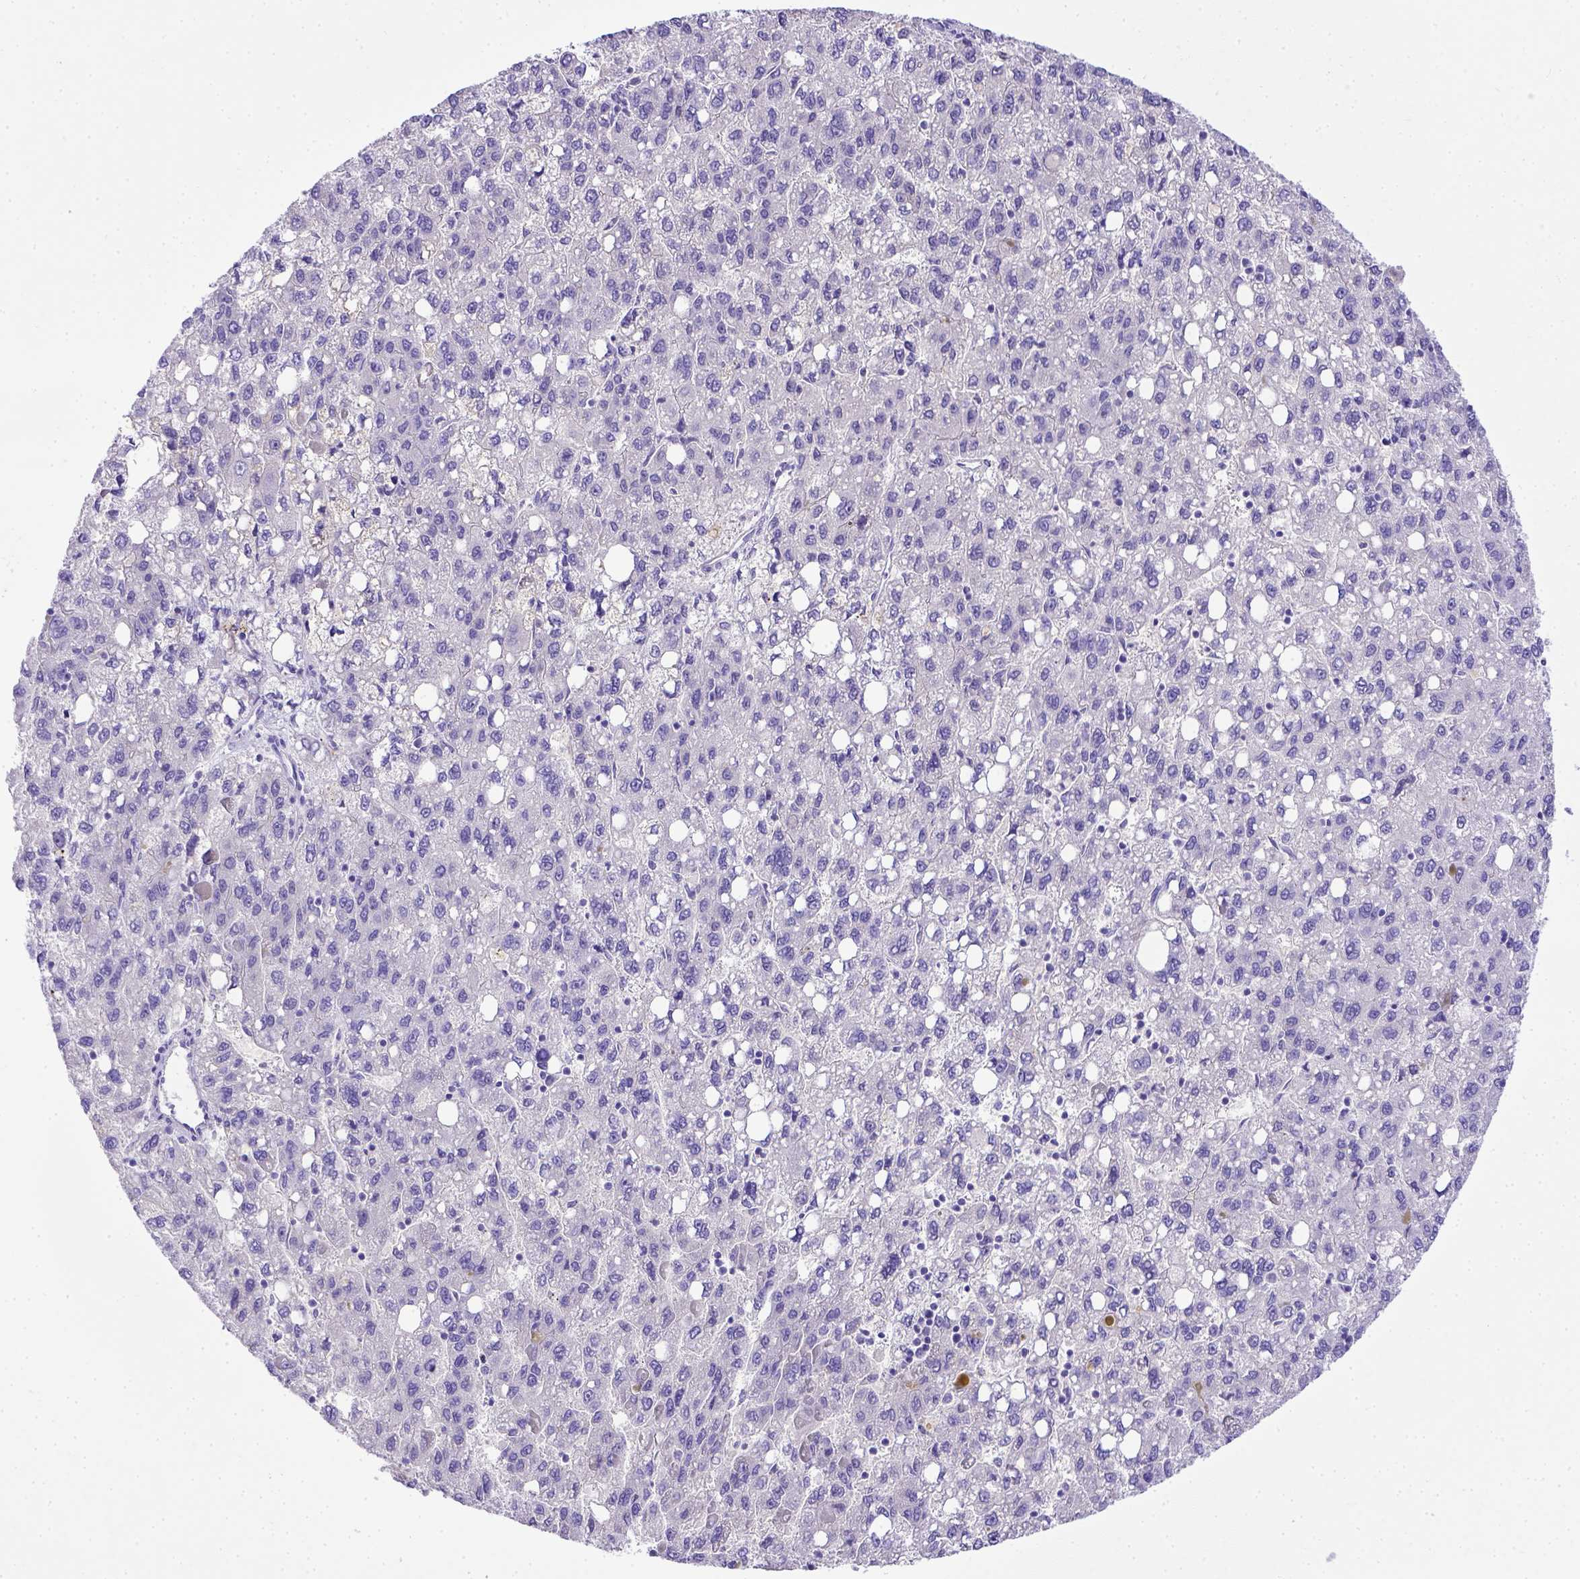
{"staining": {"intensity": "negative", "quantity": "none", "location": "none"}, "tissue": "liver cancer", "cell_type": "Tumor cells", "image_type": "cancer", "snomed": [{"axis": "morphology", "description": "Carcinoma, Hepatocellular, NOS"}, {"axis": "topography", "description": "Liver"}], "caption": "The image displays no staining of tumor cells in liver cancer (hepatocellular carcinoma). (DAB IHC with hematoxylin counter stain).", "gene": "BTN1A1", "patient": {"sex": "female", "age": 82}}